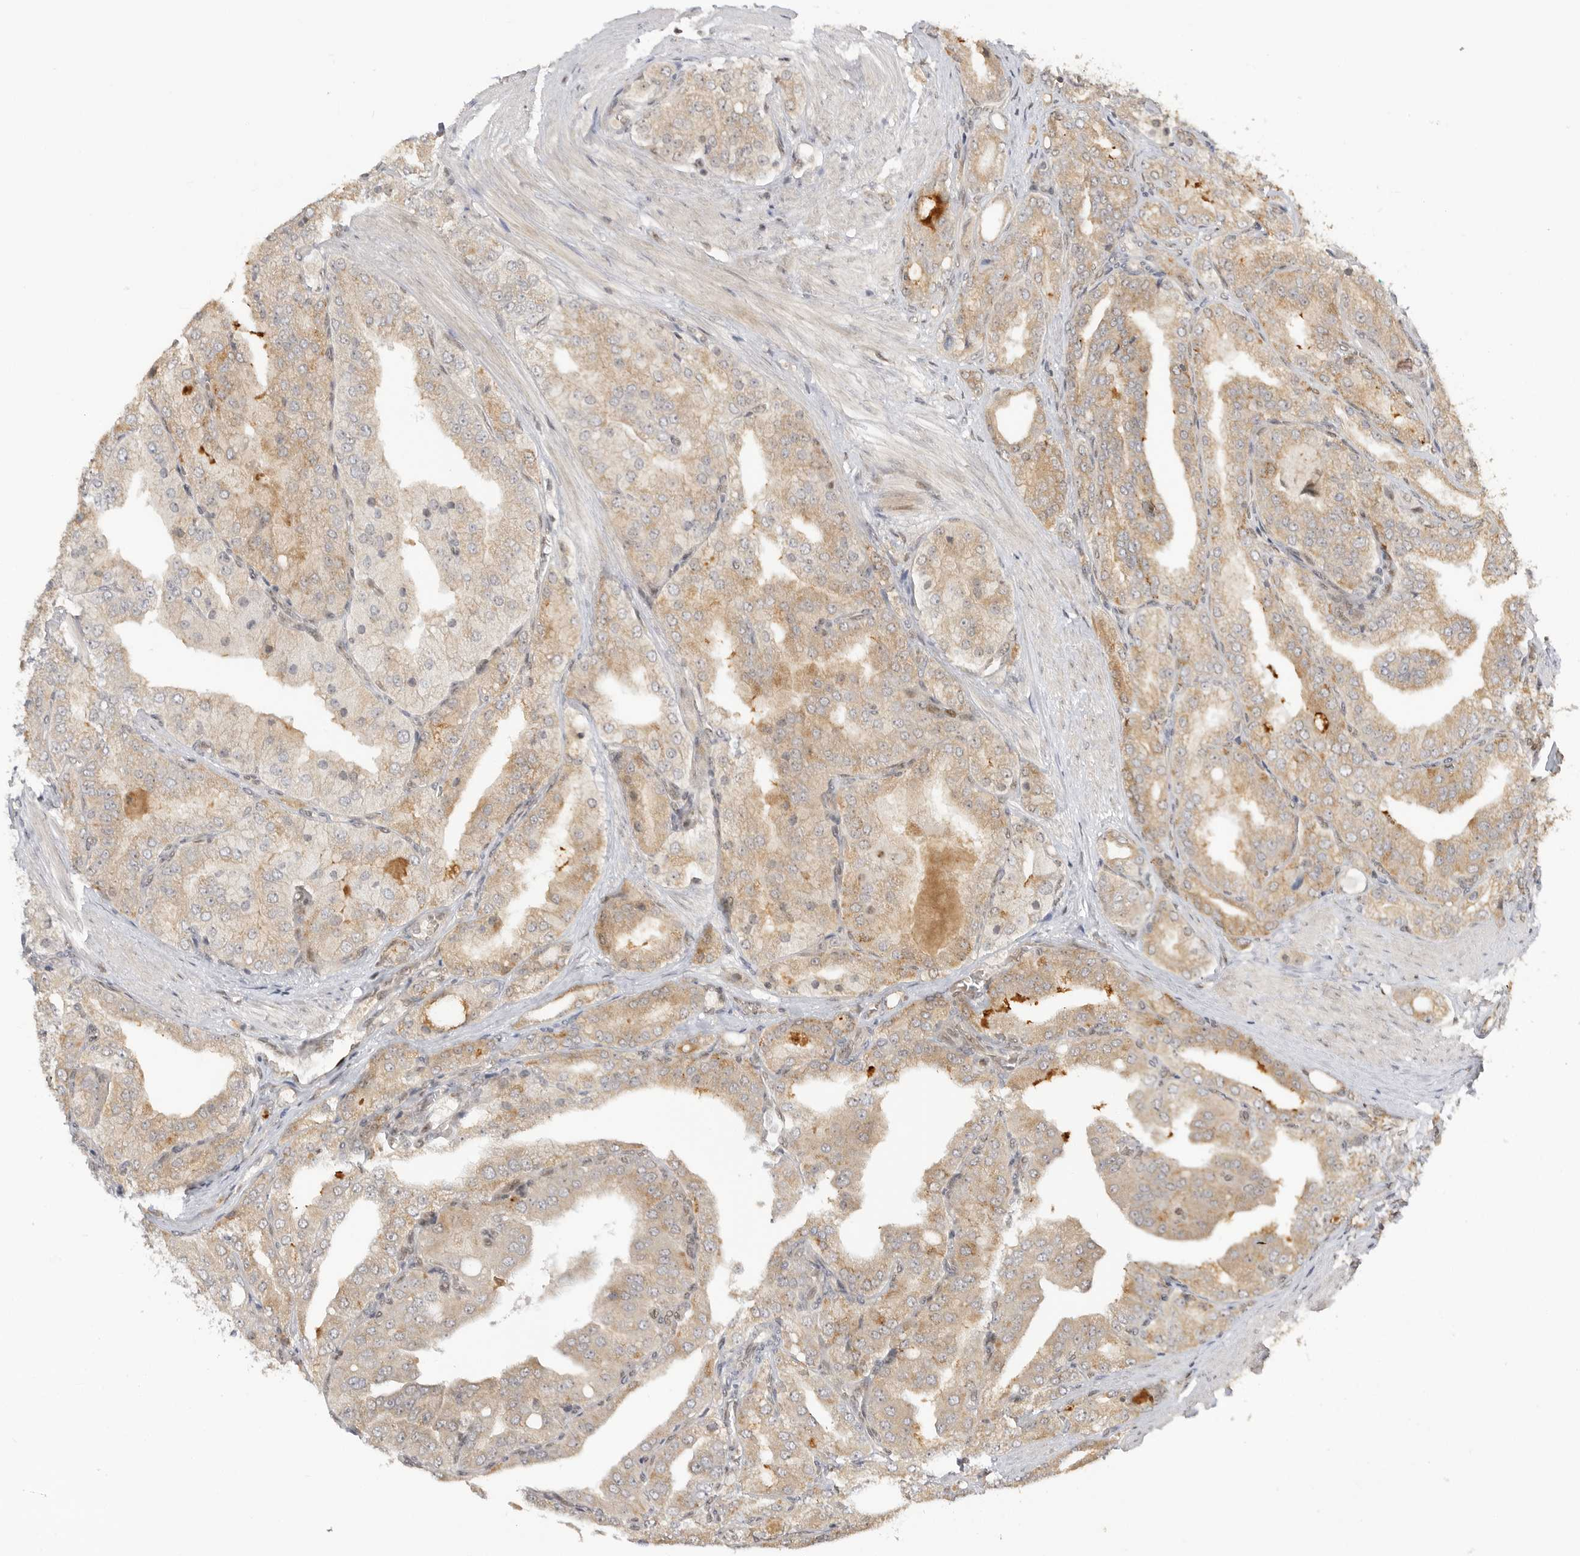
{"staining": {"intensity": "weak", "quantity": ">75%", "location": "cytoplasmic/membranous"}, "tissue": "prostate cancer", "cell_type": "Tumor cells", "image_type": "cancer", "snomed": [{"axis": "morphology", "description": "Adenocarcinoma, High grade"}, {"axis": "topography", "description": "Prostate"}], "caption": "The micrograph displays immunohistochemical staining of adenocarcinoma (high-grade) (prostate). There is weak cytoplasmic/membranous positivity is appreciated in approximately >75% of tumor cells.", "gene": "ALKAL1", "patient": {"sex": "male", "age": 50}}